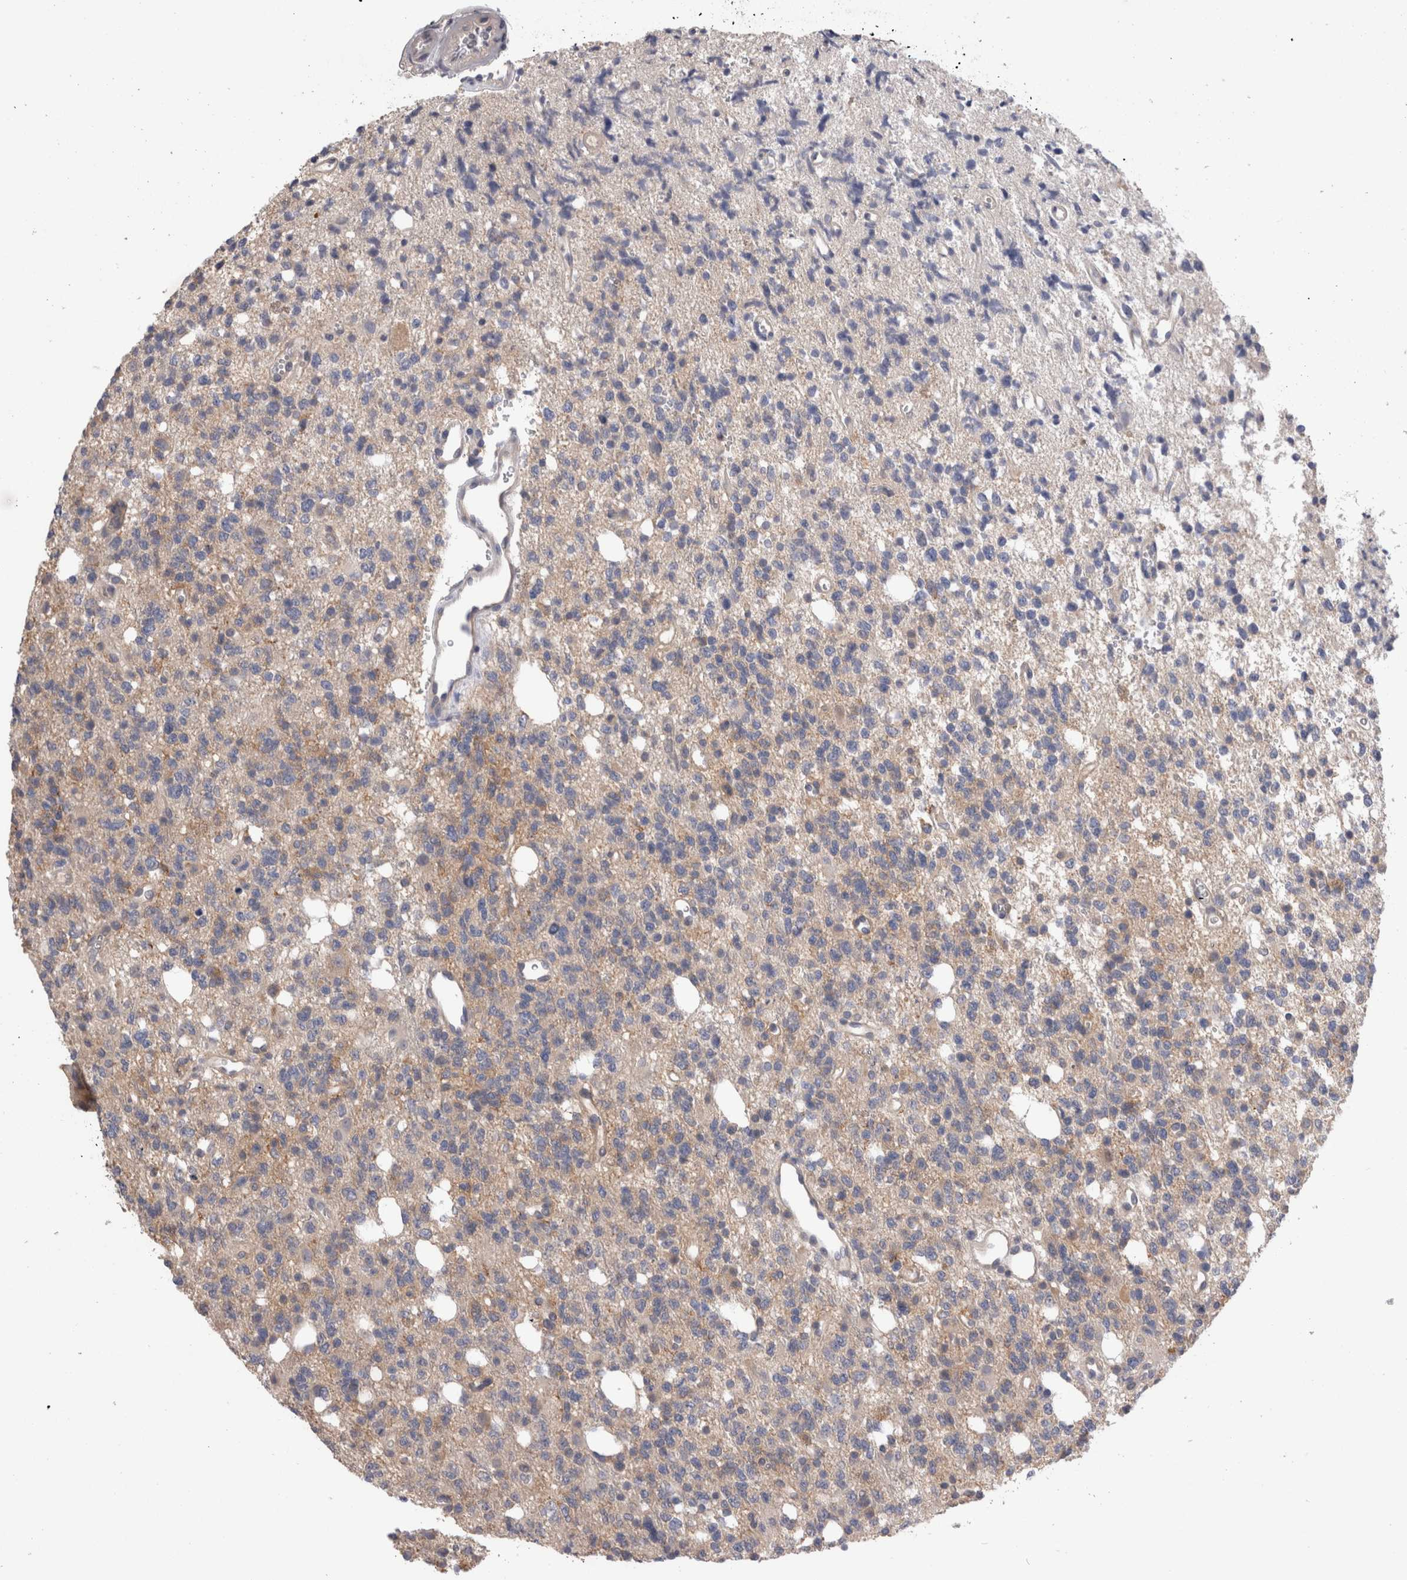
{"staining": {"intensity": "moderate", "quantity": "<25%", "location": "cytoplasmic/membranous"}, "tissue": "glioma", "cell_type": "Tumor cells", "image_type": "cancer", "snomed": [{"axis": "morphology", "description": "Glioma, malignant, High grade"}, {"axis": "topography", "description": "Brain"}], "caption": "Human glioma stained for a protein (brown) shows moderate cytoplasmic/membranous positive positivity in about <25% of tumor cells.", "gene": "OTOR", "patient": {"sex": "female", "age": 62}}